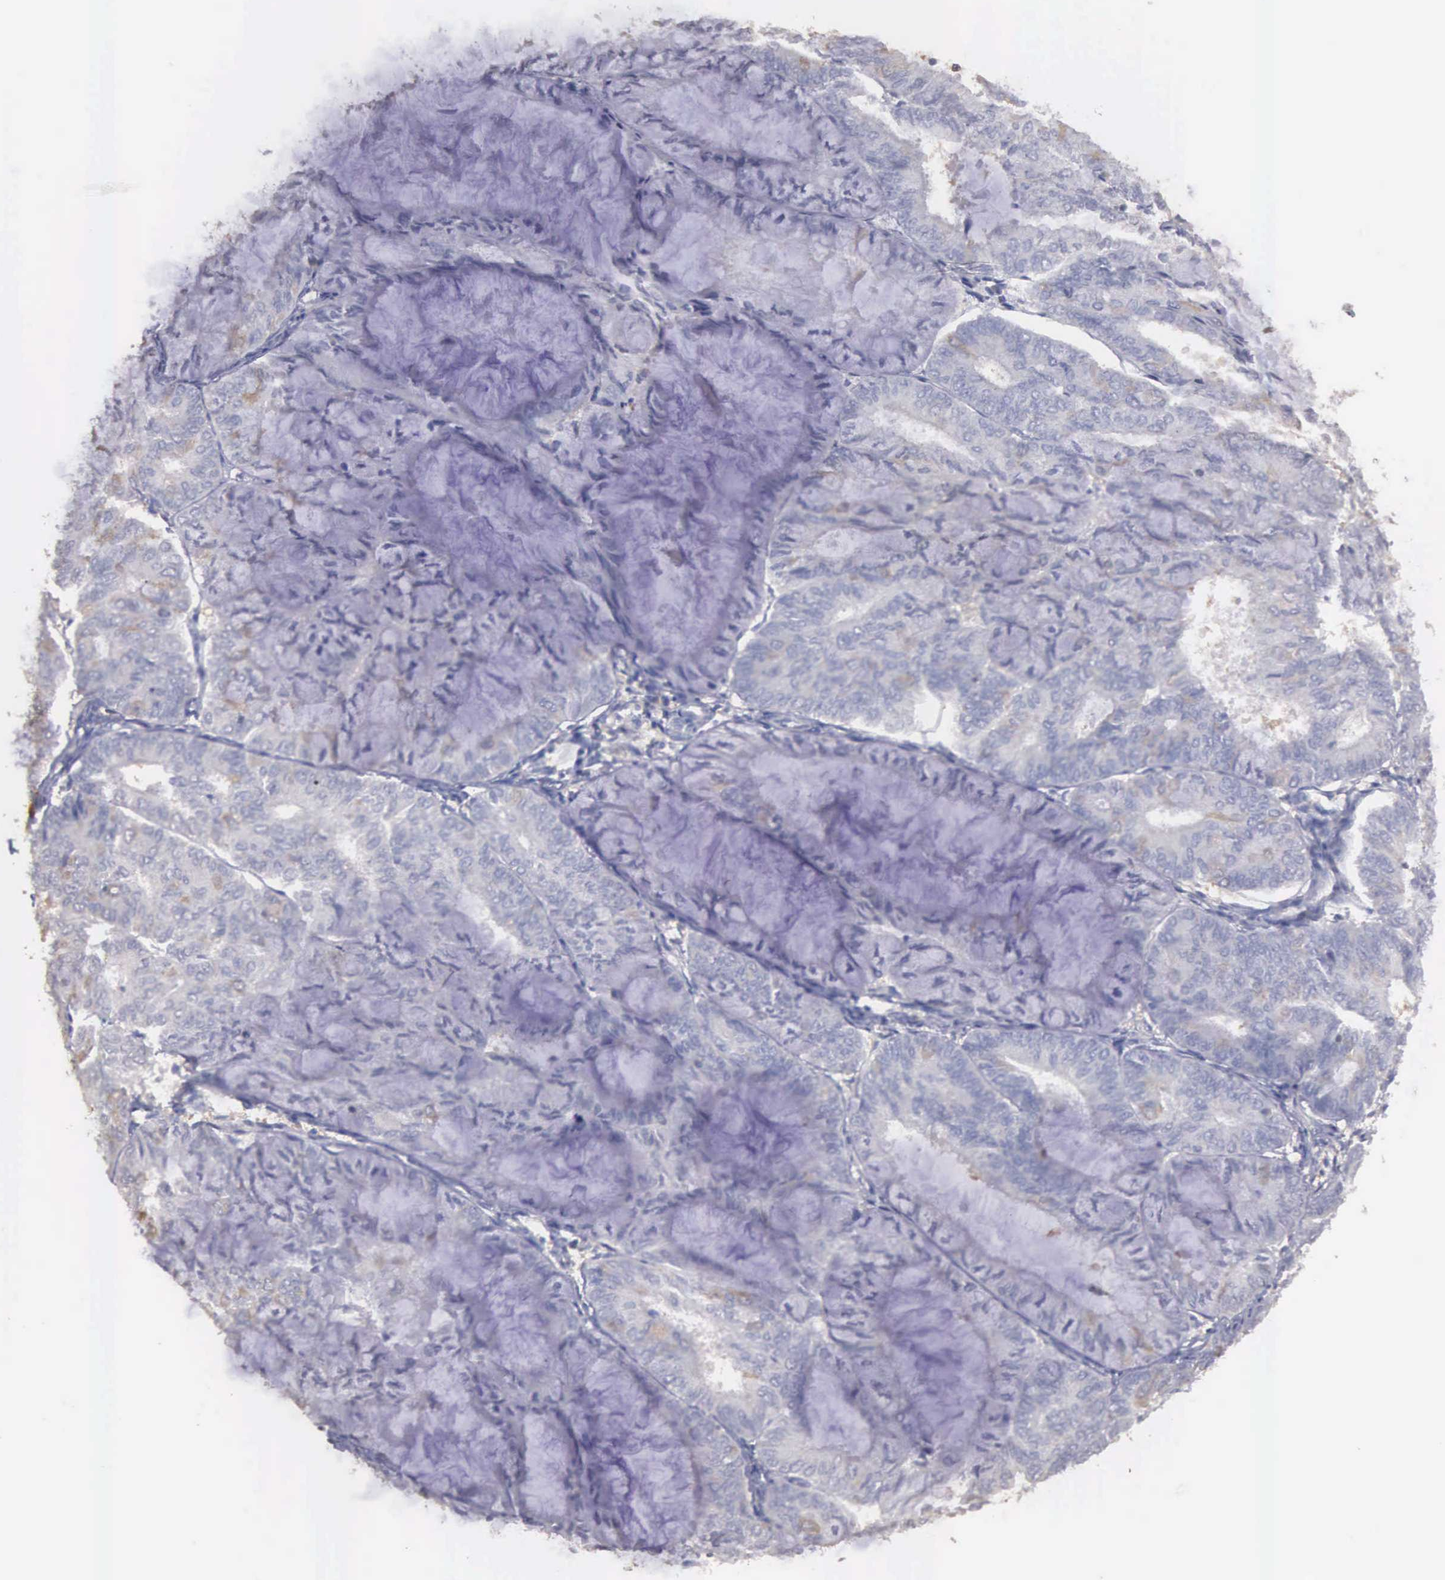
{"staining": {"intensity": "negative", "quantity": "none", "location": "none"}, "tissue": "endometrial cancer", "cell_type": "Tumor cells", "image_type": "cancer", "snomed": [{"axis": "morphology", "description": "Adenocarcinoma, NOS"}, {"axis": "topography", "description": "Endometrium"}], "caption": "DAB (3,3'-diaminobenzidine) immunohistochemical staining of endometrial cancer shows no significant positivity in tumor cells.", "gene": "ENO3", "patient": {"sex": "female", "age": 59}}